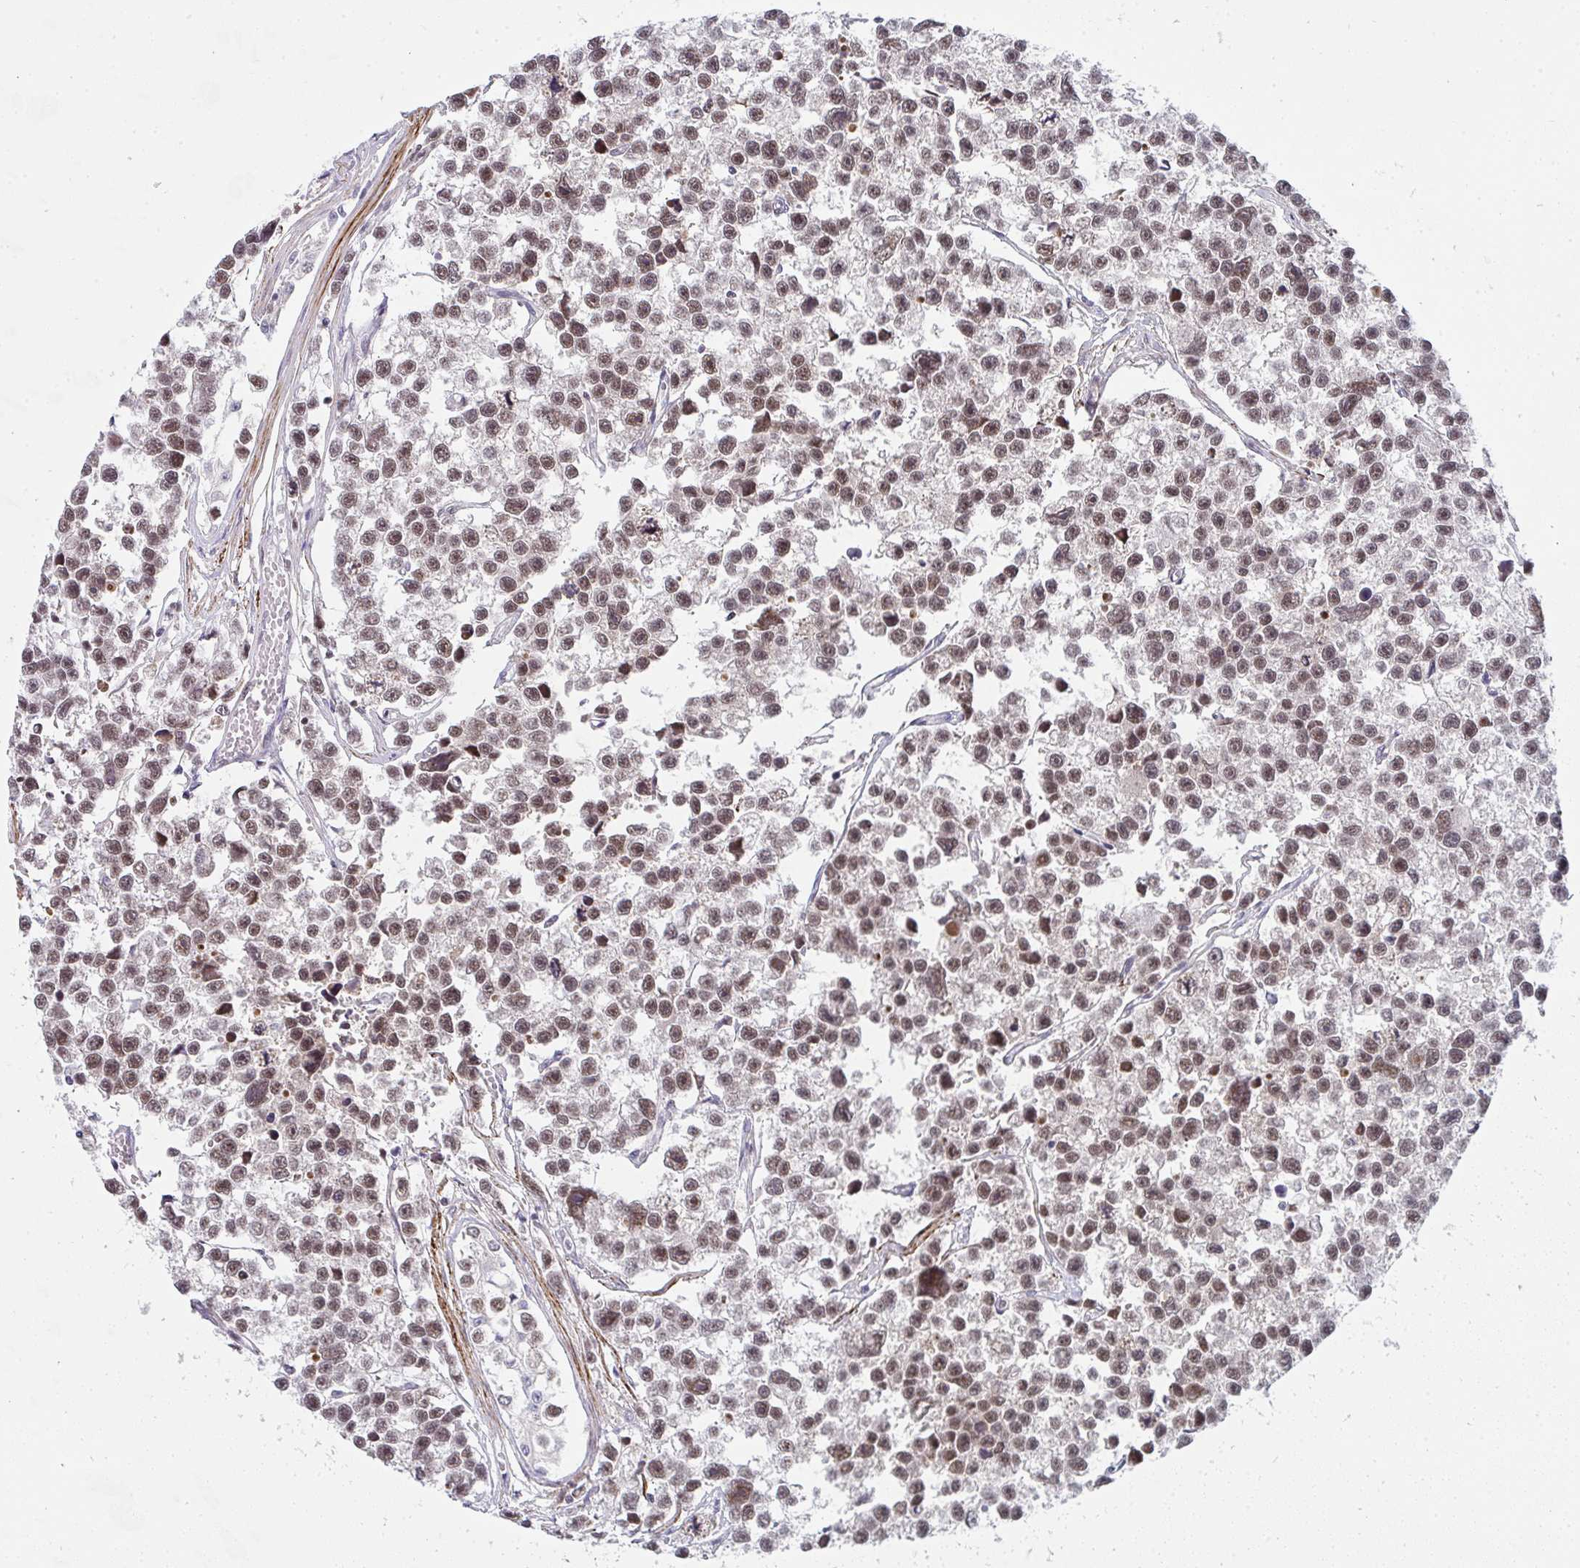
{"staining": {"intensity": "moderate", "quantity": ">75%", "location": "nuclear"}, "tissue": "testis cancer", "cell_type": "Tumor cells", "image_type": "cancer", "snomed": [{"axis": "morphology", "description": "Seminoma, NOS"}, {"axis": "topography", "description": "Testis"}], "caption": "Immunohistochemical staining of human testis seminoma exhibits medium levels of moderate nuclear positivity in approximately >75% of tumor cells. (DAB (3,3'-diaminobenzidine) IHC with brightfield microscopy, high magnification).", "gene": "GINS2", "patient": {"sex": "male", "age": 26}}